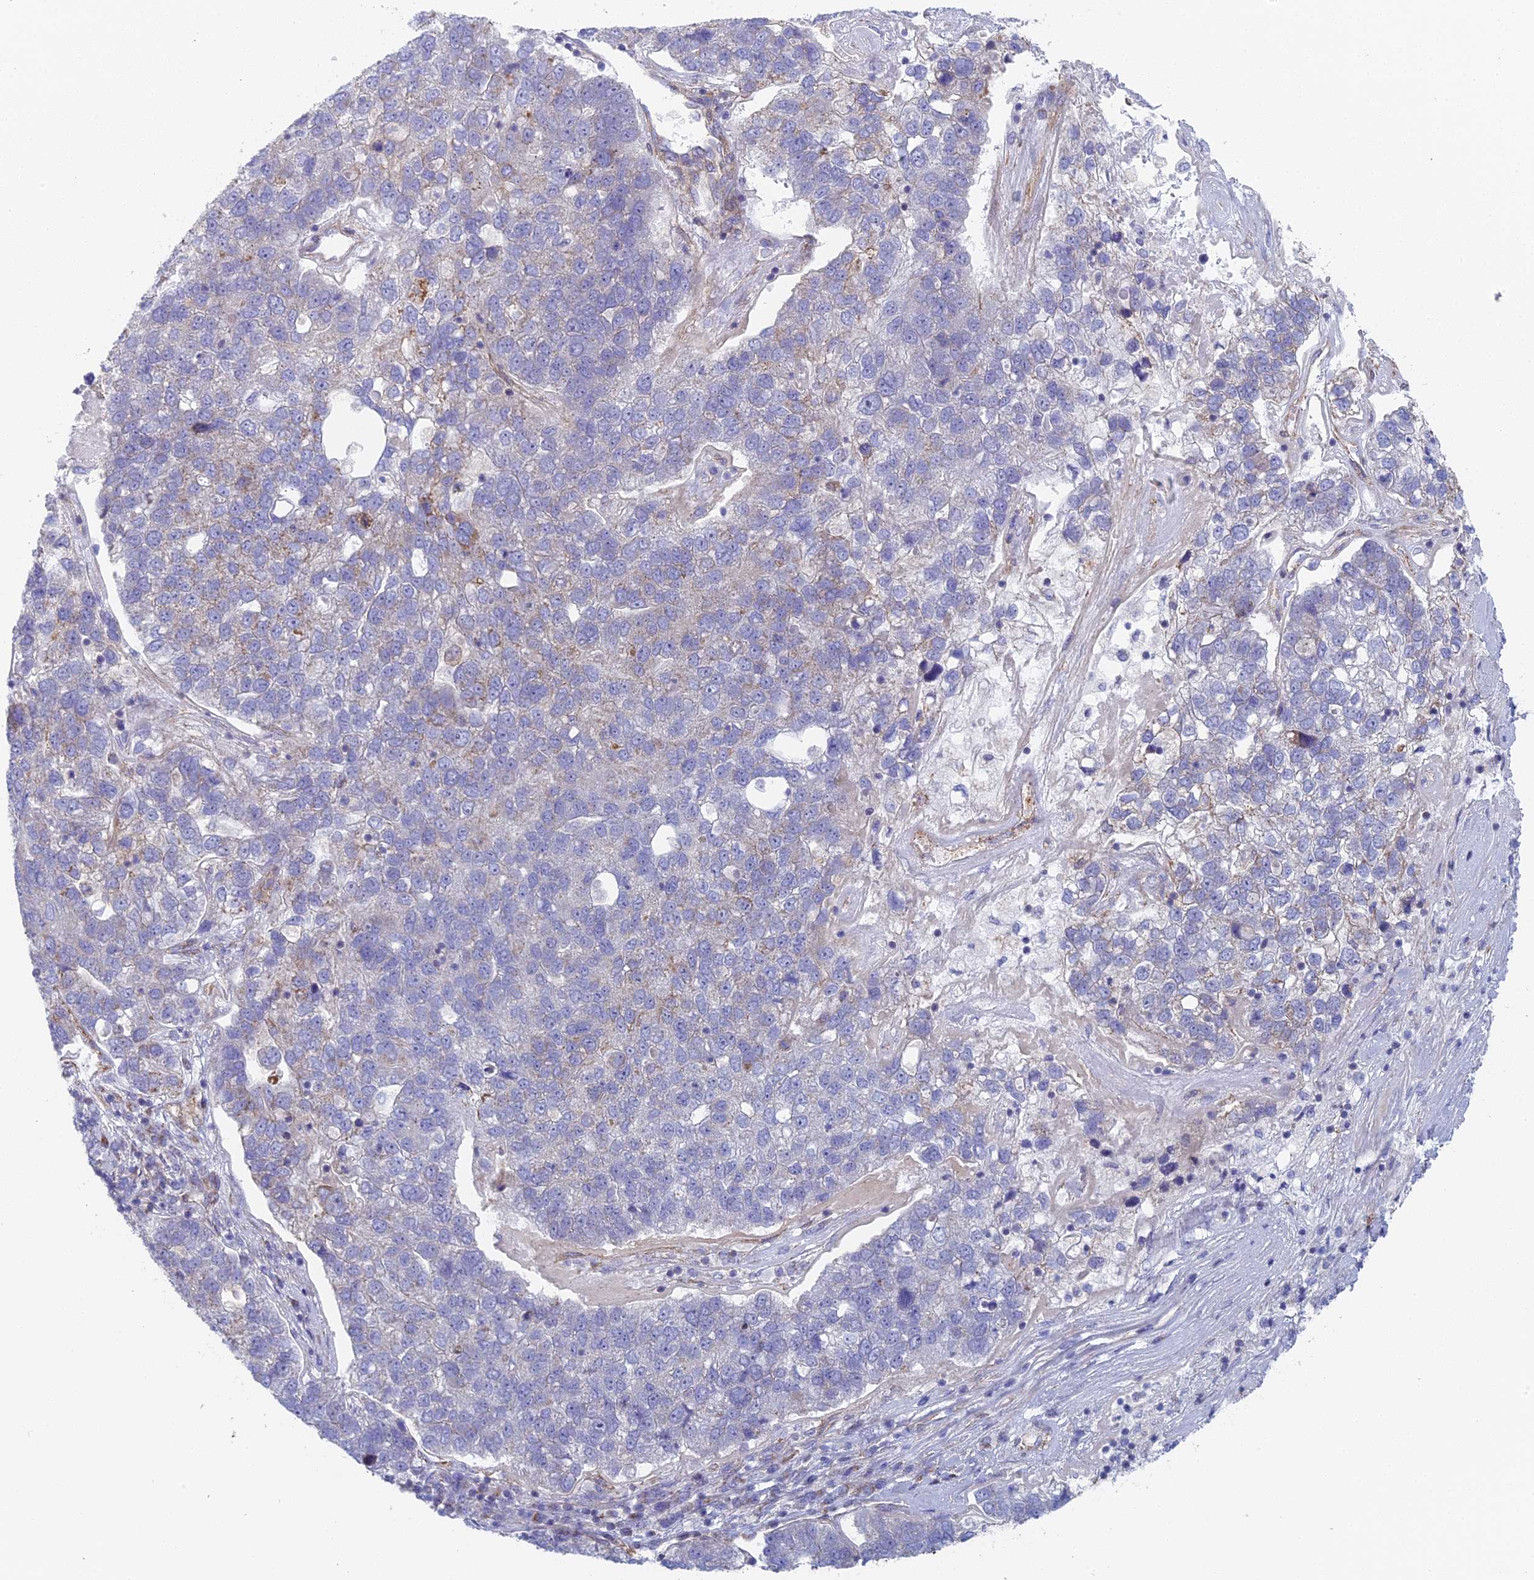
{"staining": {"intensity": "negative", "quantity": "none", "location": "none"}, "tissue": "pancreatic cancer", "cell_type": "Tumor cells", "image_type": "cancer", "snomed": [{"axis": "morphology", "description": "Adenocarcinoma, NOS"}, {"axis": "topography", "description": "Pancreas"}], "caption": "IHC histopathology image of neoplastic tissue: pancreatic adenocarcinoma stained with DAB displays no significant protein expression in tumor cells. (Brightfield microscopy of DAB immunohistochemistry (IHC) at high magnification).", "gene": "DDA1", "patient": {"sex": "female", "age": 61}}